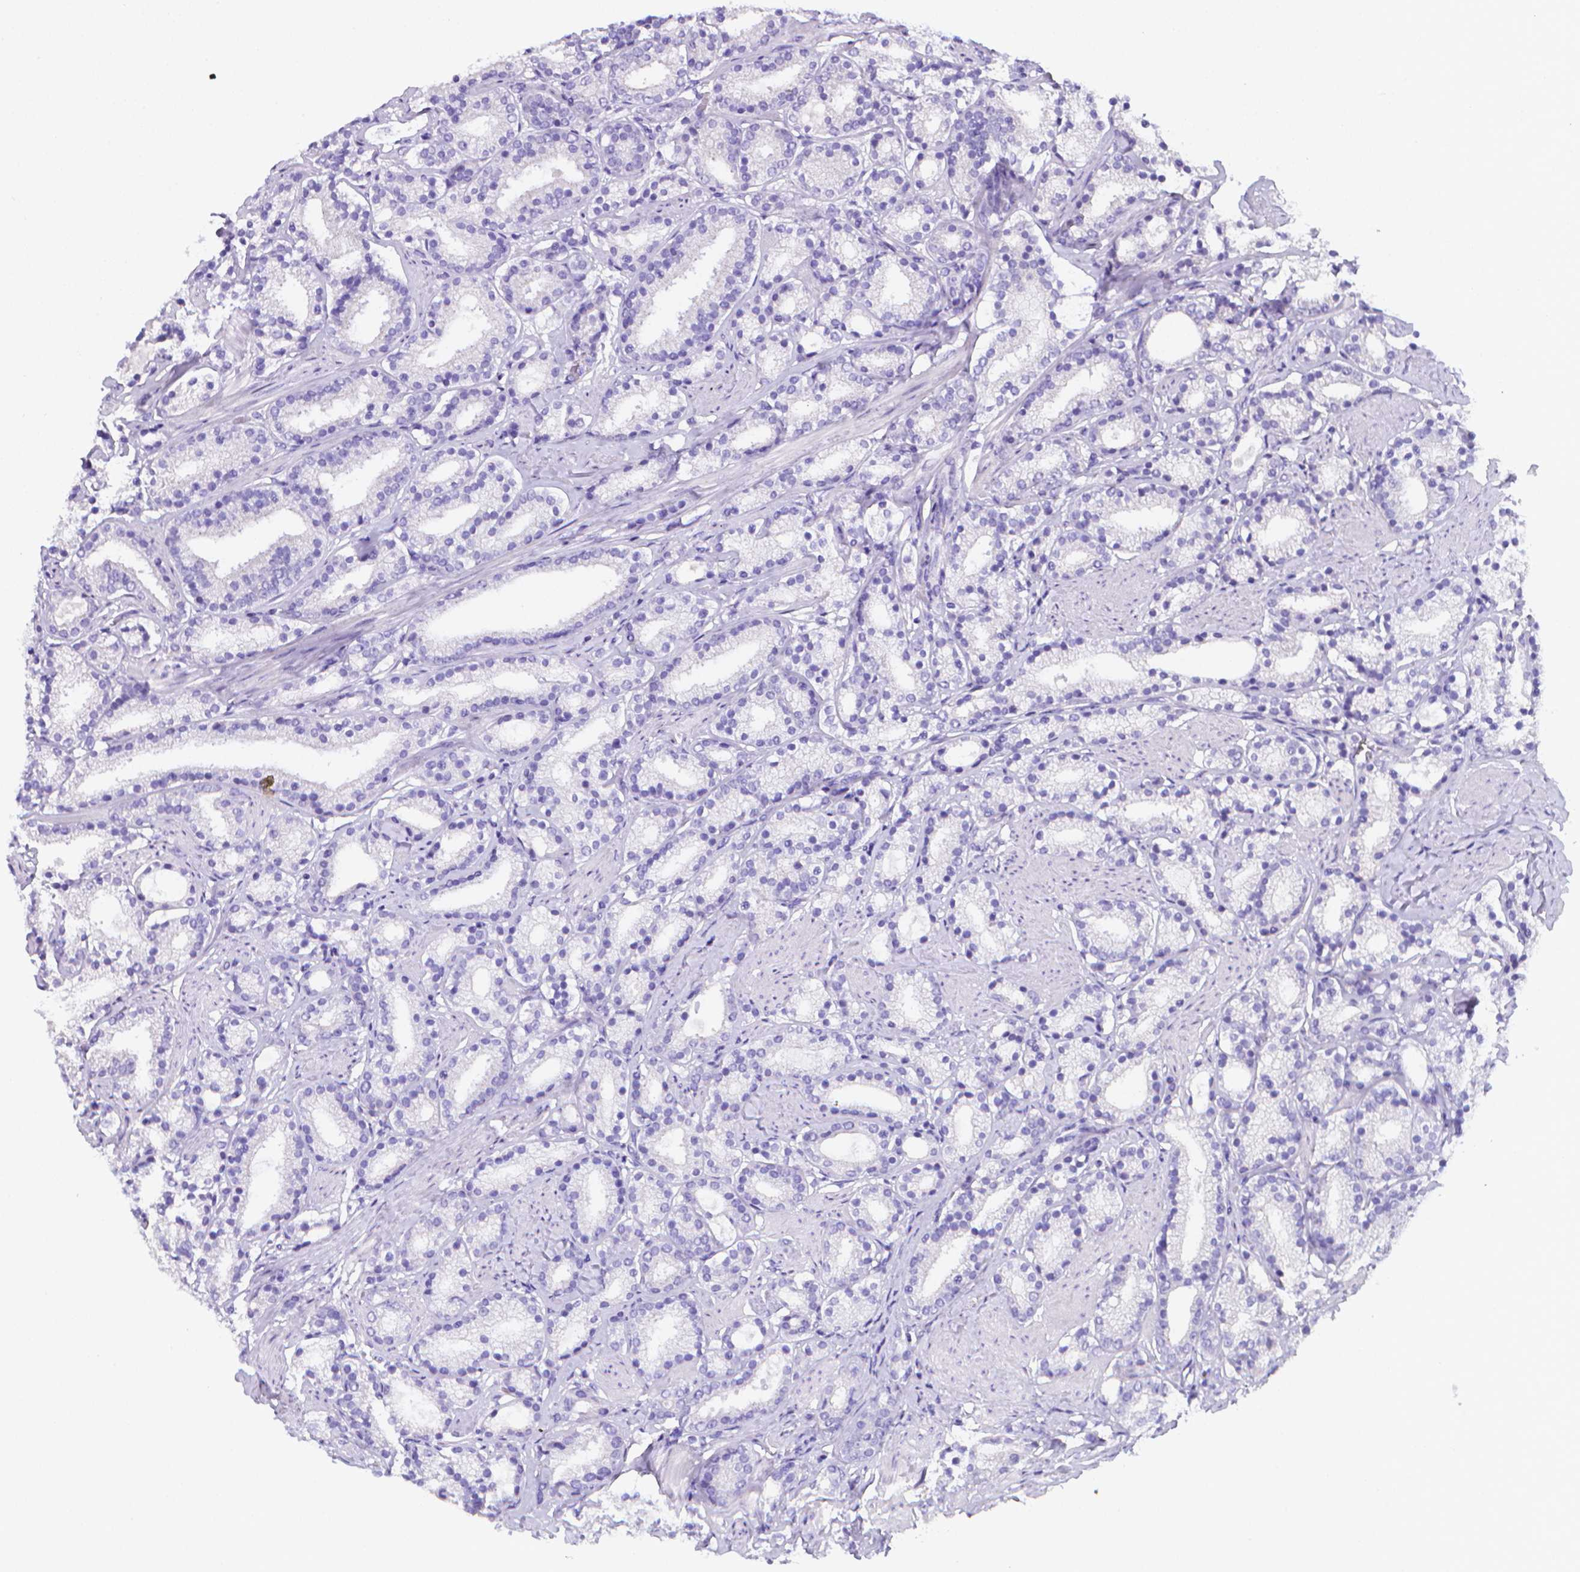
{"staining": {"intensity": "negative", "quantity": "none", "location": "none"}, "tissue": "prostate cancer", "cell_type": "Tumor cells", "image_type": "cancer", "snomed": [{"axis": "morphology", "description": "Adenocarcinoma, High grade"}, {"axis": "topography", "description": "Prostate"}], "caption": "Immunohistochemical staining of human high-grade adenocarcinoma (prostate) reveals no significant staining in tumor cells.", "gene": "LRRC73", "patient": {"sex": "male", "age": 63}}